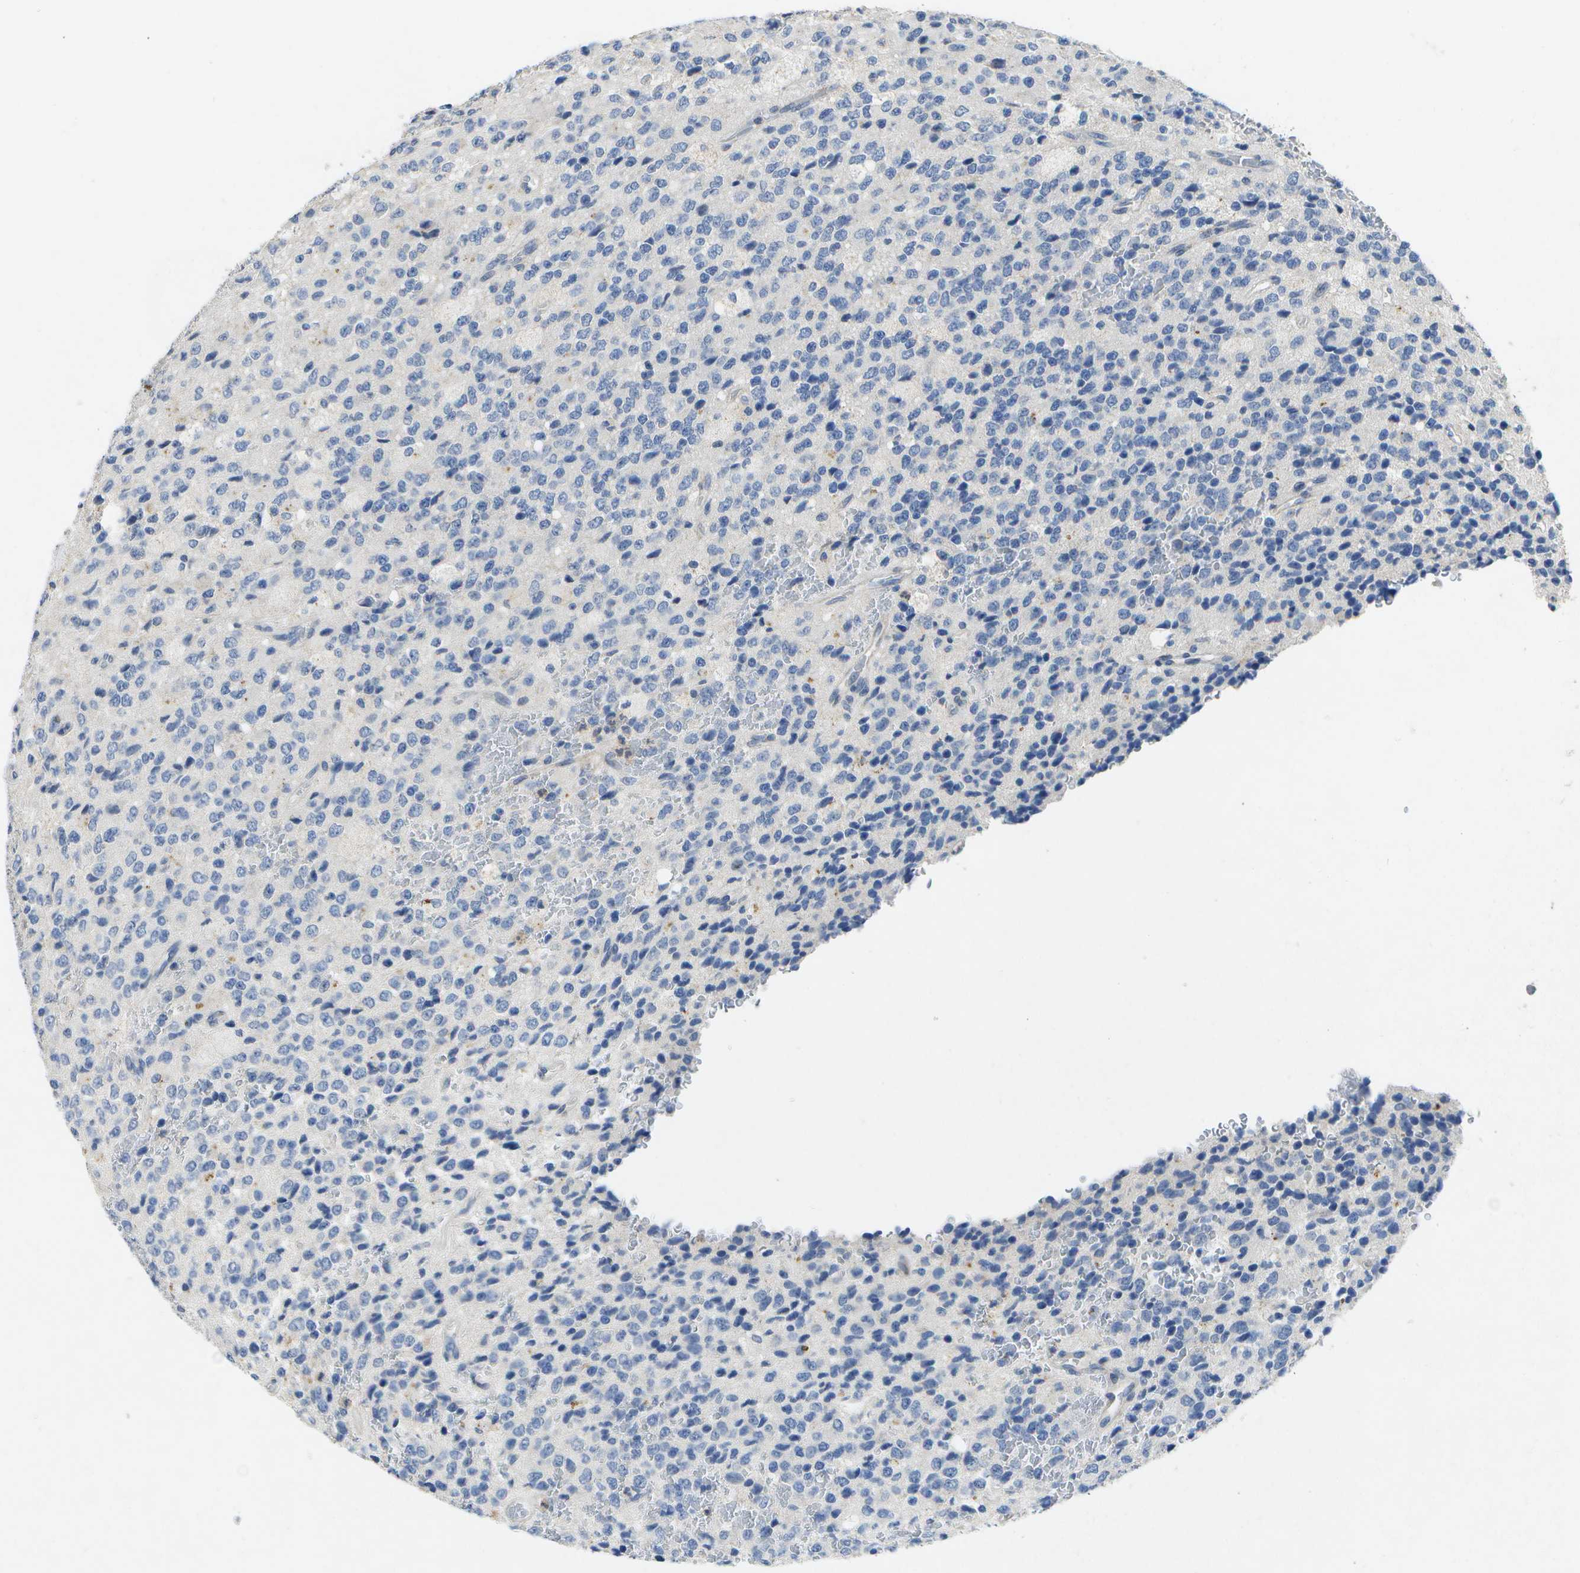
{"staining": {"intensity": "negative", "quantity": "none", "location": "none"}, "tissue": "glioma", "cell_type": "Tumor cells", "image_type": "cancer", "snomed": [{"axis": "morphology", "description": "Glioma, malignant, High grade"}, {"axis": "topography", "description": "pancreas cauda"}], "caption": "Malignant glioma (high-grade) was stained to show a protein in brown. There is no significant positivity in tumor cells.", "gene": "KDELR1", "patient": {"sex": "male", "age": 60}}